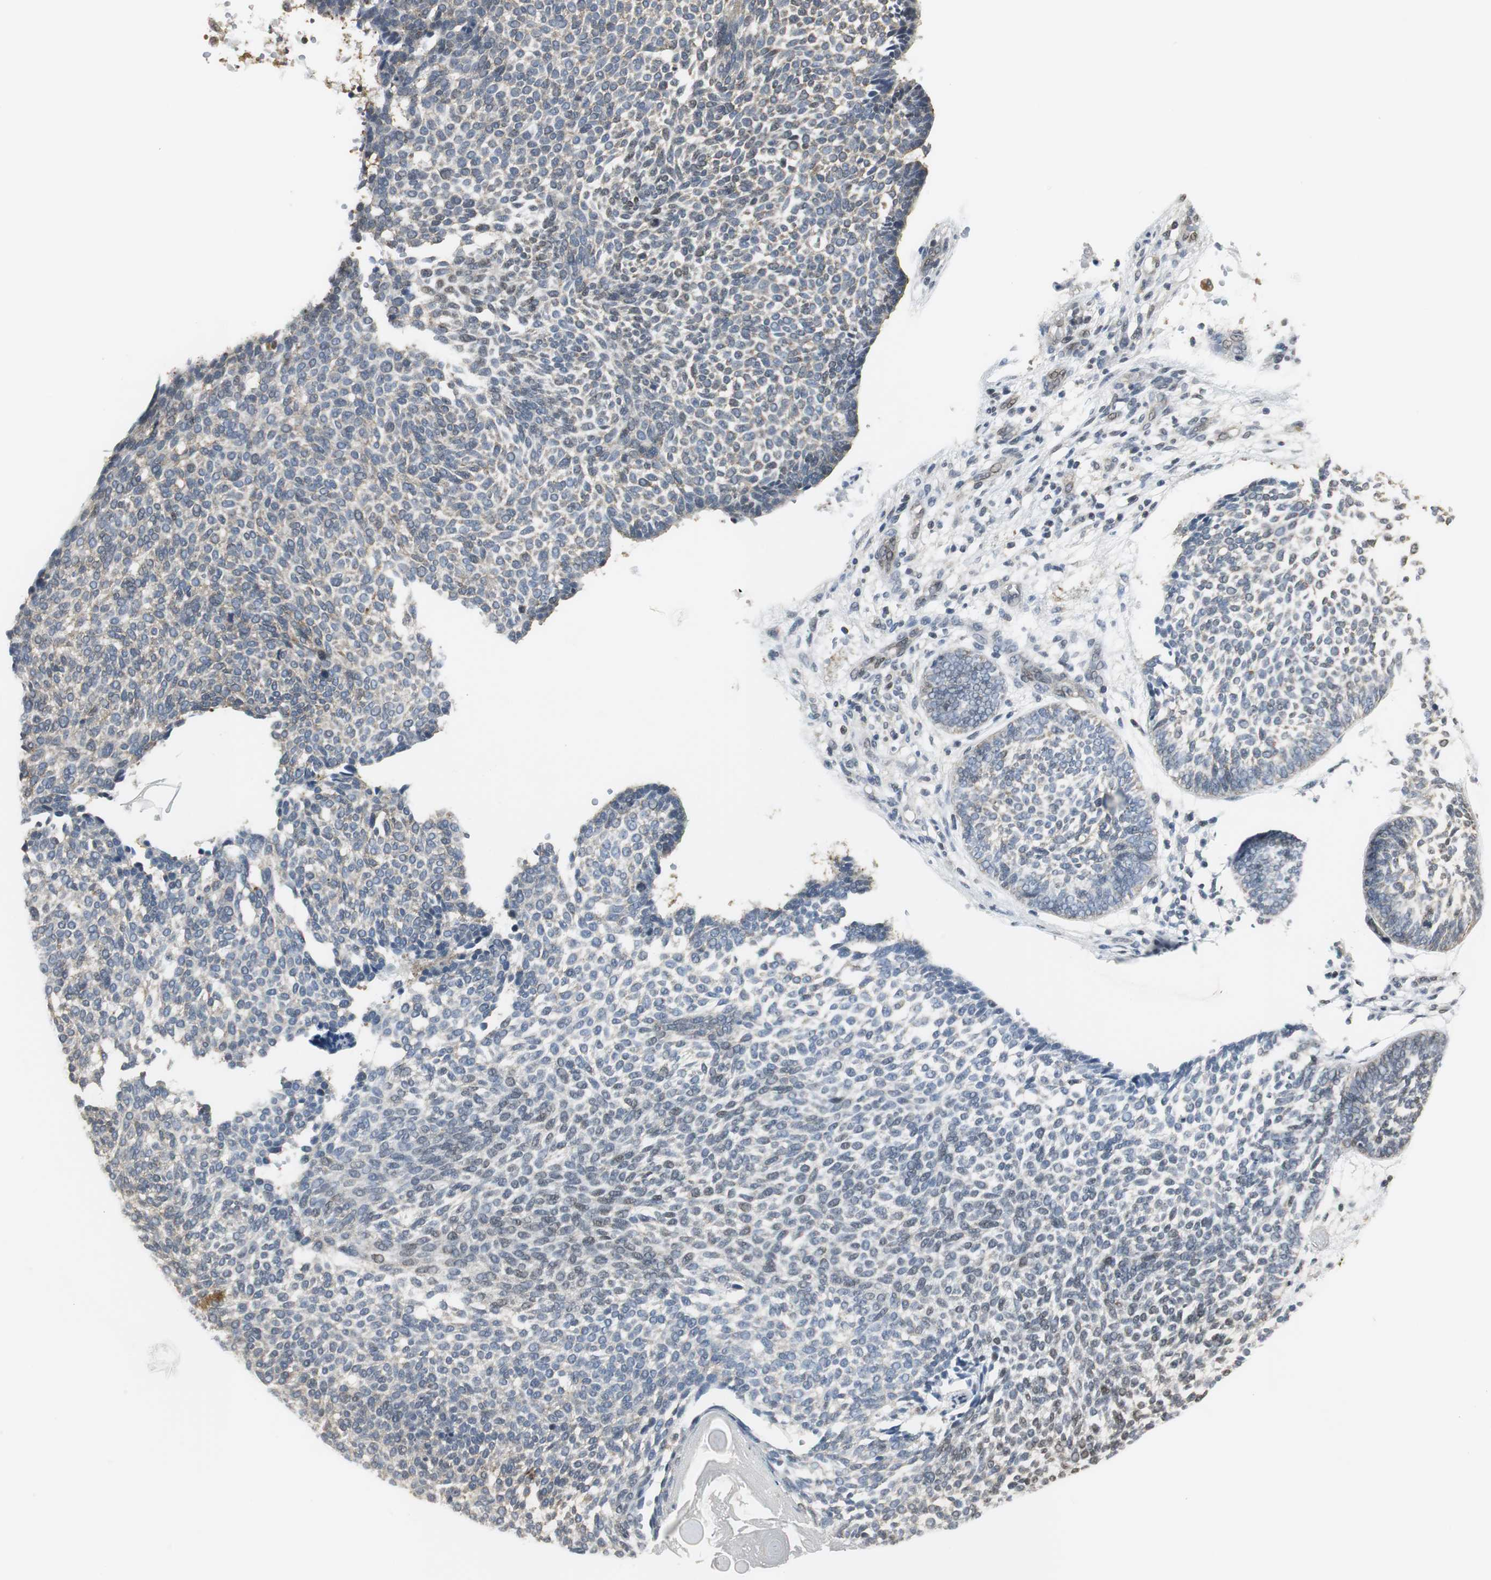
{"staining": {"intensity": "weak", "quantity": ">75%", "location": "cytoplasmic/membranous"}, "tissue": "skin cancer", "cell_type": "Tumor cells", "image_type": "cancer", "snomed": [{"axis": "morphology", "description": "Normal tissue, NOS"}, {"axis": "morphology", "description": "Basal cell carcinoma"}, {"axis": "topography", "description": "Skin"}], "caption": "High-magnification brightfield microscopy of skin cancer stained with DAB (3,3'-diaminobenzidine) (brown) and counterstained with hematoxylin (blue). tumor cells exhibit weak cytoplasmic/membranous expression is present in approximately>75% of cells.", "gene": "CCT5", "patient": {"sex": "male", "age": 87}}